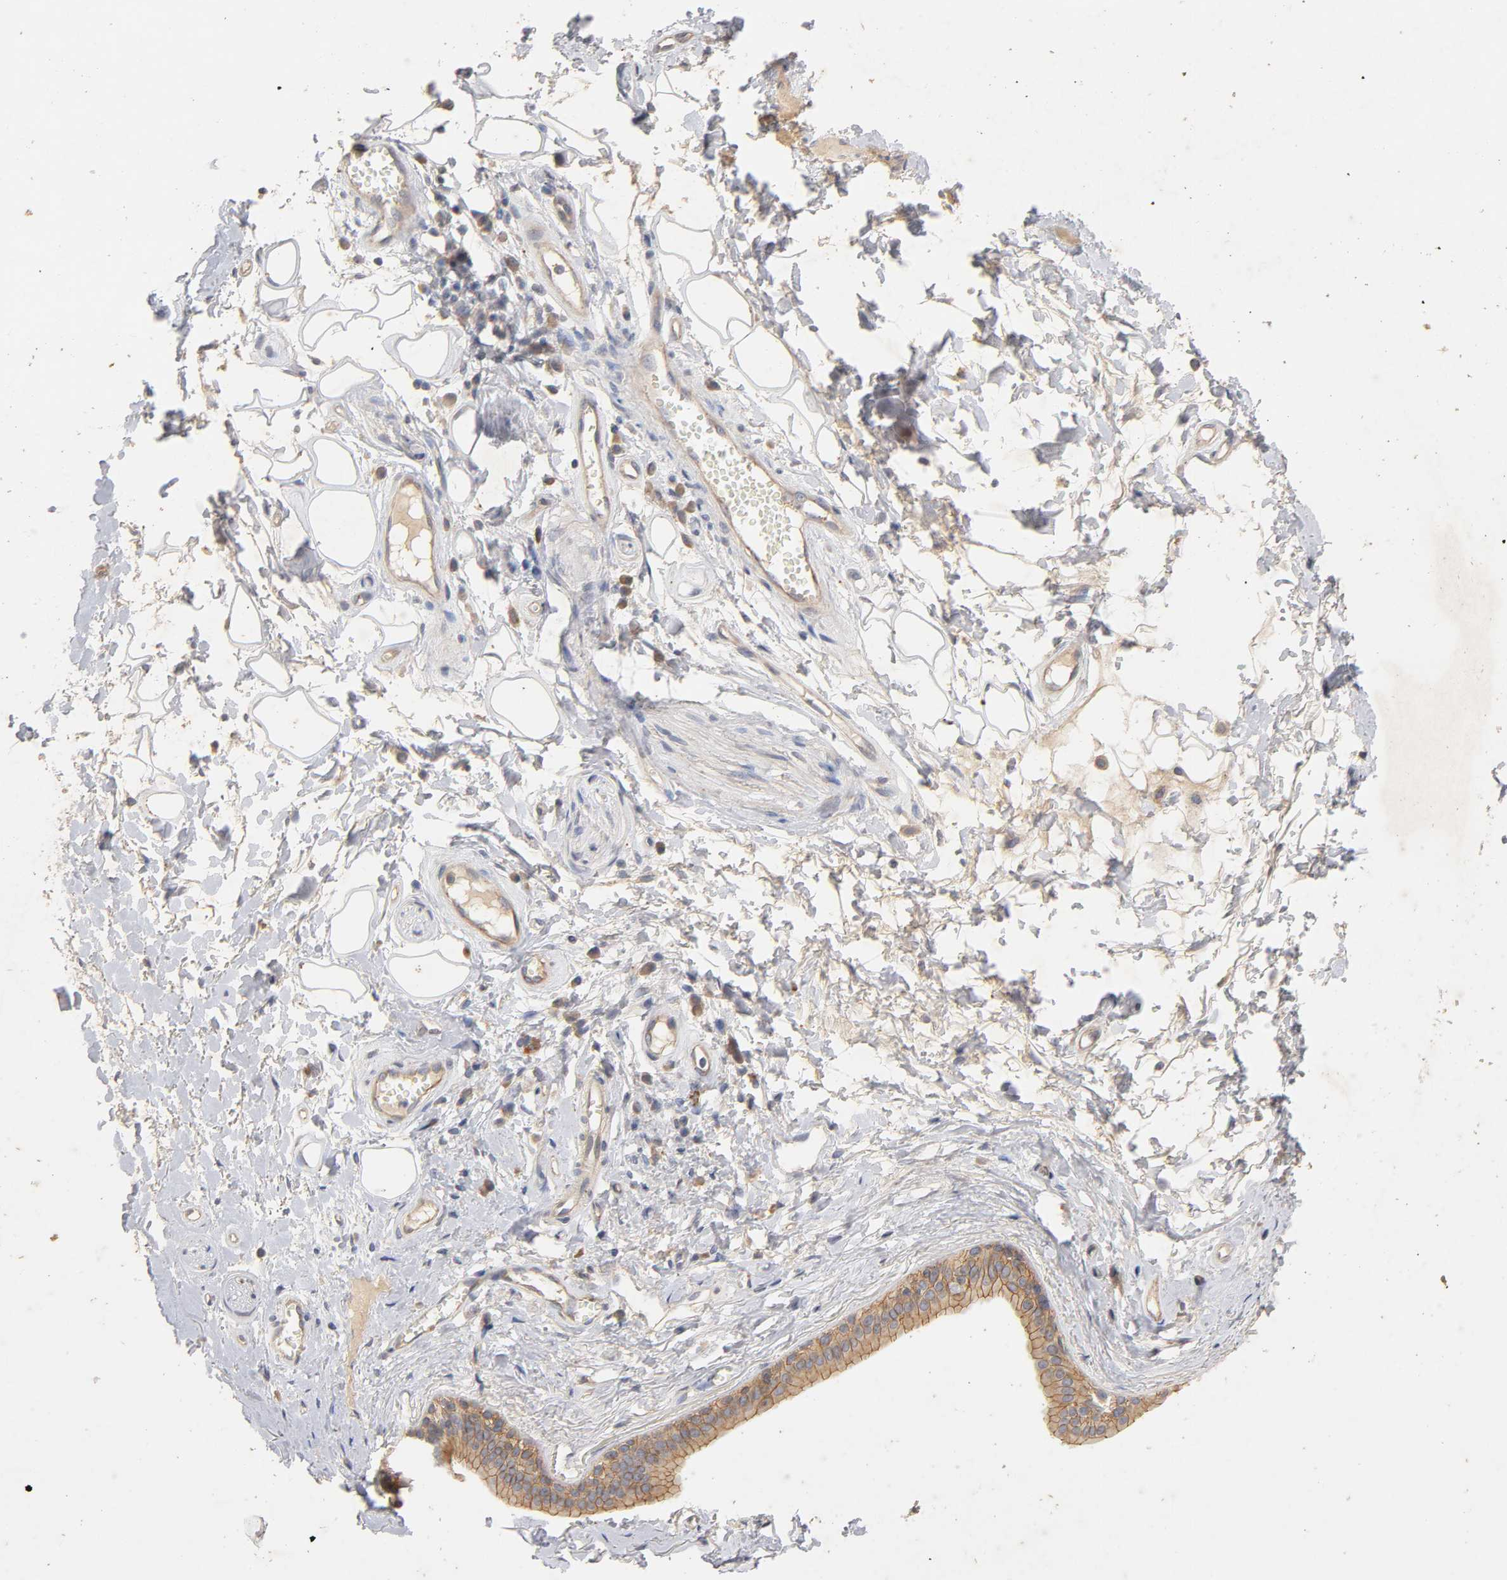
{"staining": {"intensity": "negative", "quantity": "none", "location": "none"}, "tissue": "adipose tissue", "cell_type": "Adipocytes", "image_type": "normal", "snomed": [{"axis": "morphology", "description": "Normal tissue, NOS"}, {"axis": "morphology", "description": "Inflammation, NOS"}, {"axis": "topography", "description": "Salivary gland"}, {"axis": "topography", "description": "Peripheral nerve tissue"}], "caption": "IHC micrograph of normal human adipose tissue stained for a protein (brown), which demonstrates no expression in adipocytes.", "gene": "PDZD11", "patient": {"sex": "female", "age": 75}}